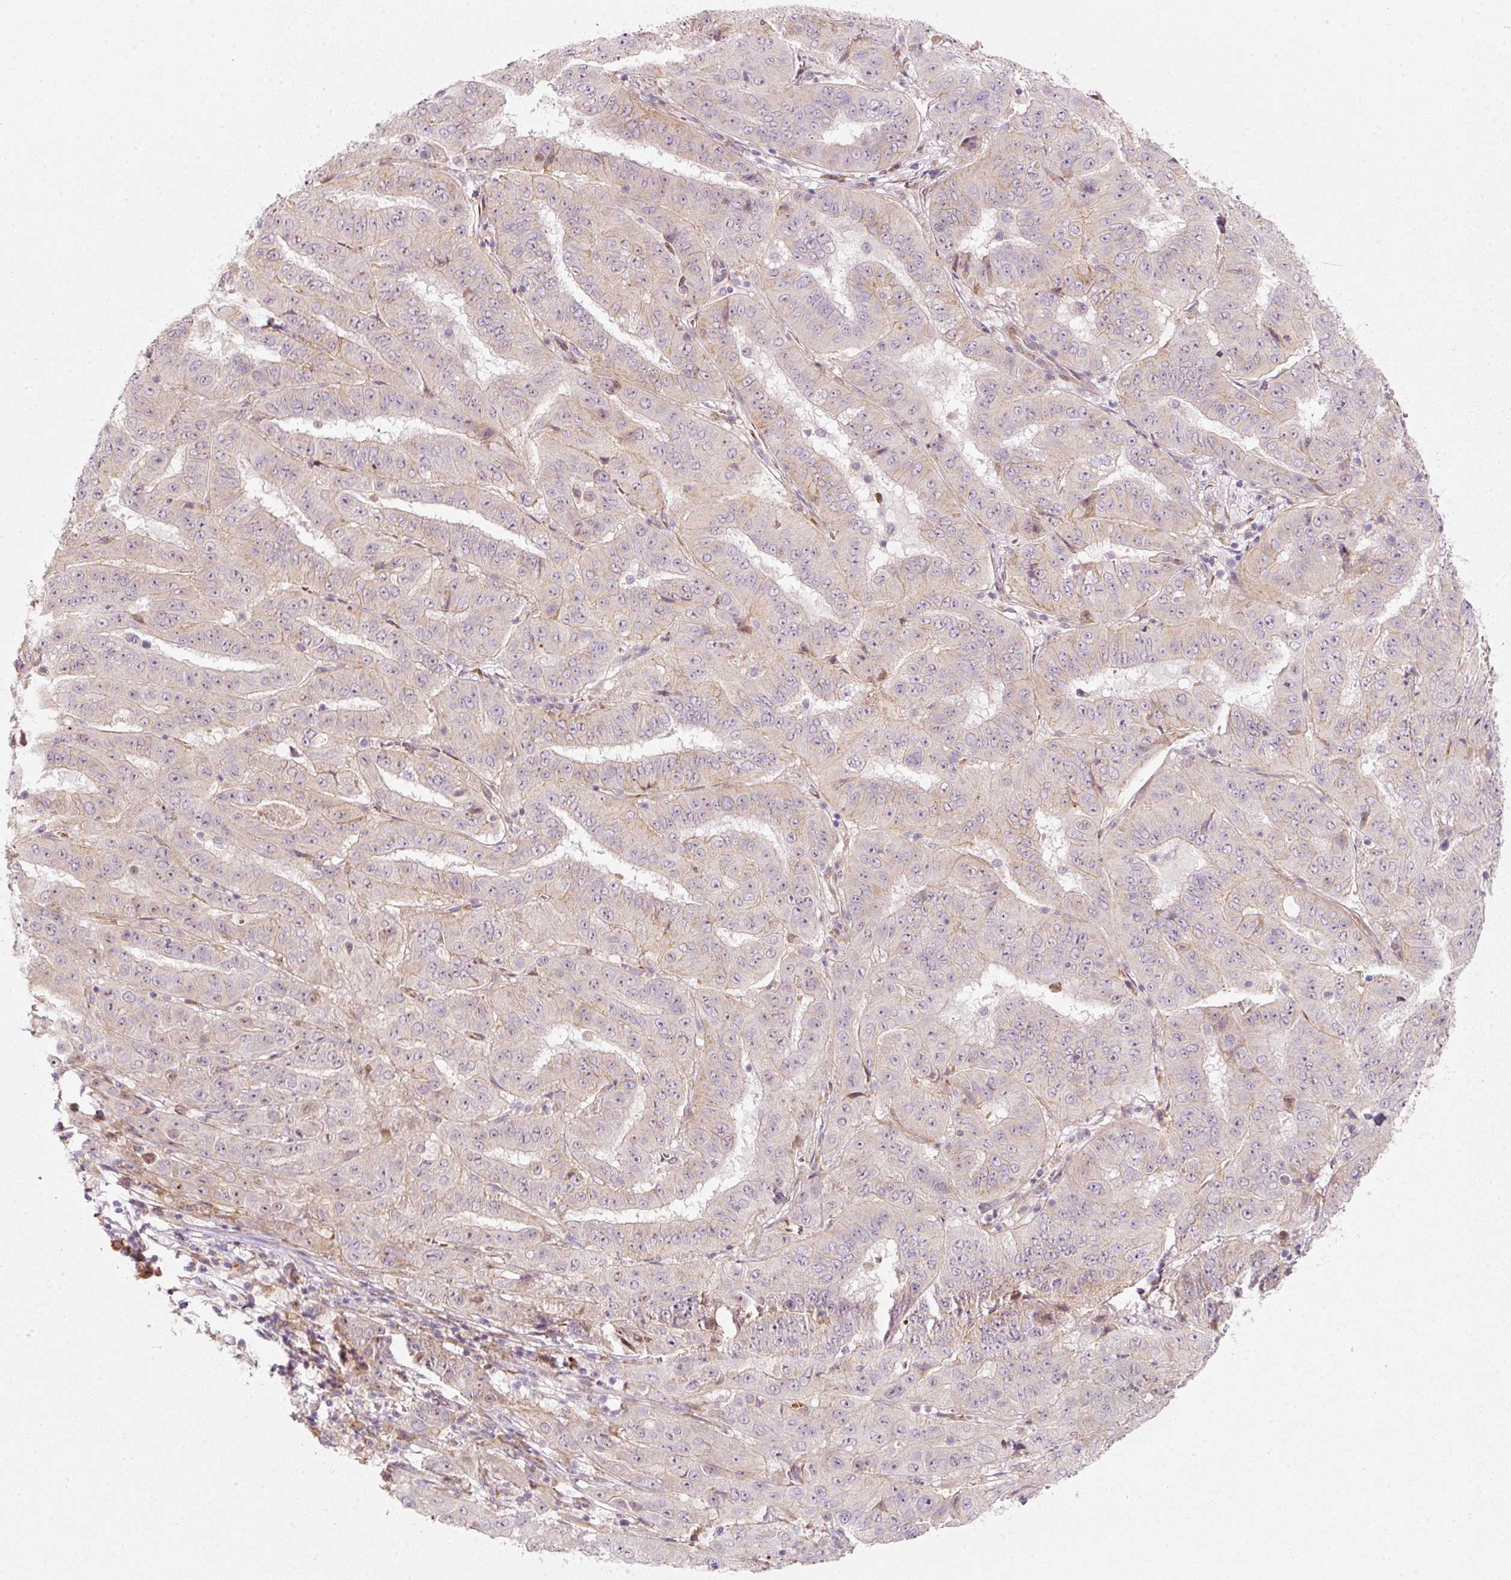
{"staining": {"intensity": "negative", "quantity": "none", "location": "none"}, "tissue": "pancreatic cancer", "cell_type": "Tumor cells", "image_type": "cancer", "snomed": [{"axis": "morphology", "description": "Adenocarcinoma, NOS"}, {"axis": "topography", "description": "Pancreas"}], "caption": "The image demonstrates no staining of tumor cells in pancreatic adenocarcinoma. (Immunohistochemistry, brightfield microscopy, high magnification).", "gene": "KCNQ1", "patient": {"sex": "male", "age": 63}}